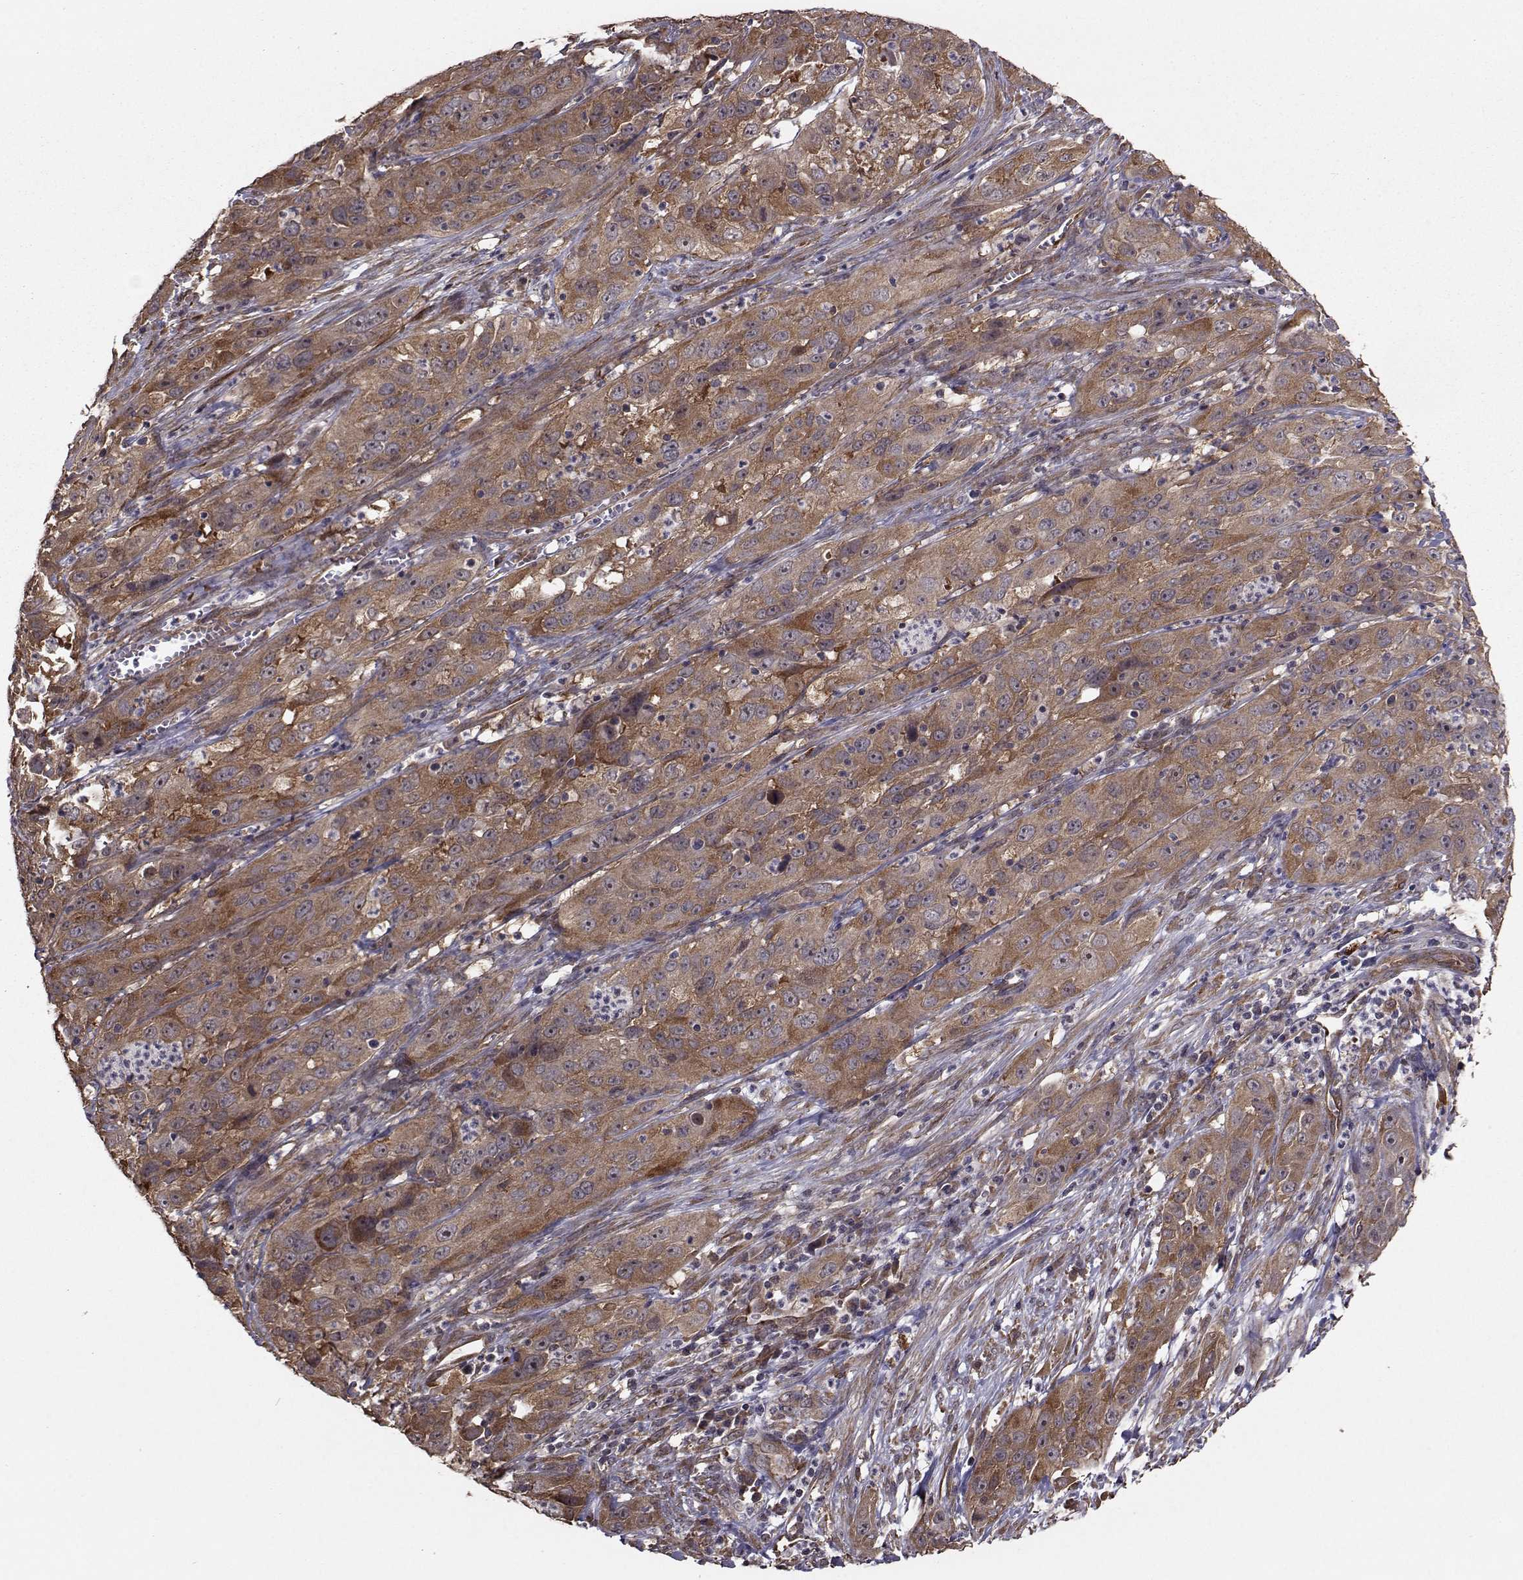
{"staining": {"intensity": "moderate", "quantity": ">75%", "location": "cytoplasmic/membranous"}, "tissue": "cervical cancer", "cell_type": "Tumor cells", "image_type": "cancer", "snomed": [{"axis": "morphology", "description": "Squamous cell carcinoma, NOS"}, {"axis": "topography", "description": "Cervix"}], "caption": "DAB (3,3'-diaminobenzidine) immunohistochemical staining of squamous cell carcinoma (cervical) displays moderate cytoplasmic/membranous protein staining in approximately >75% of tumor cells. (IHC, brightfield microscopy, high magnification).", "gene": "TRIP10", "patient": {"sex": "female", "age": 32}}